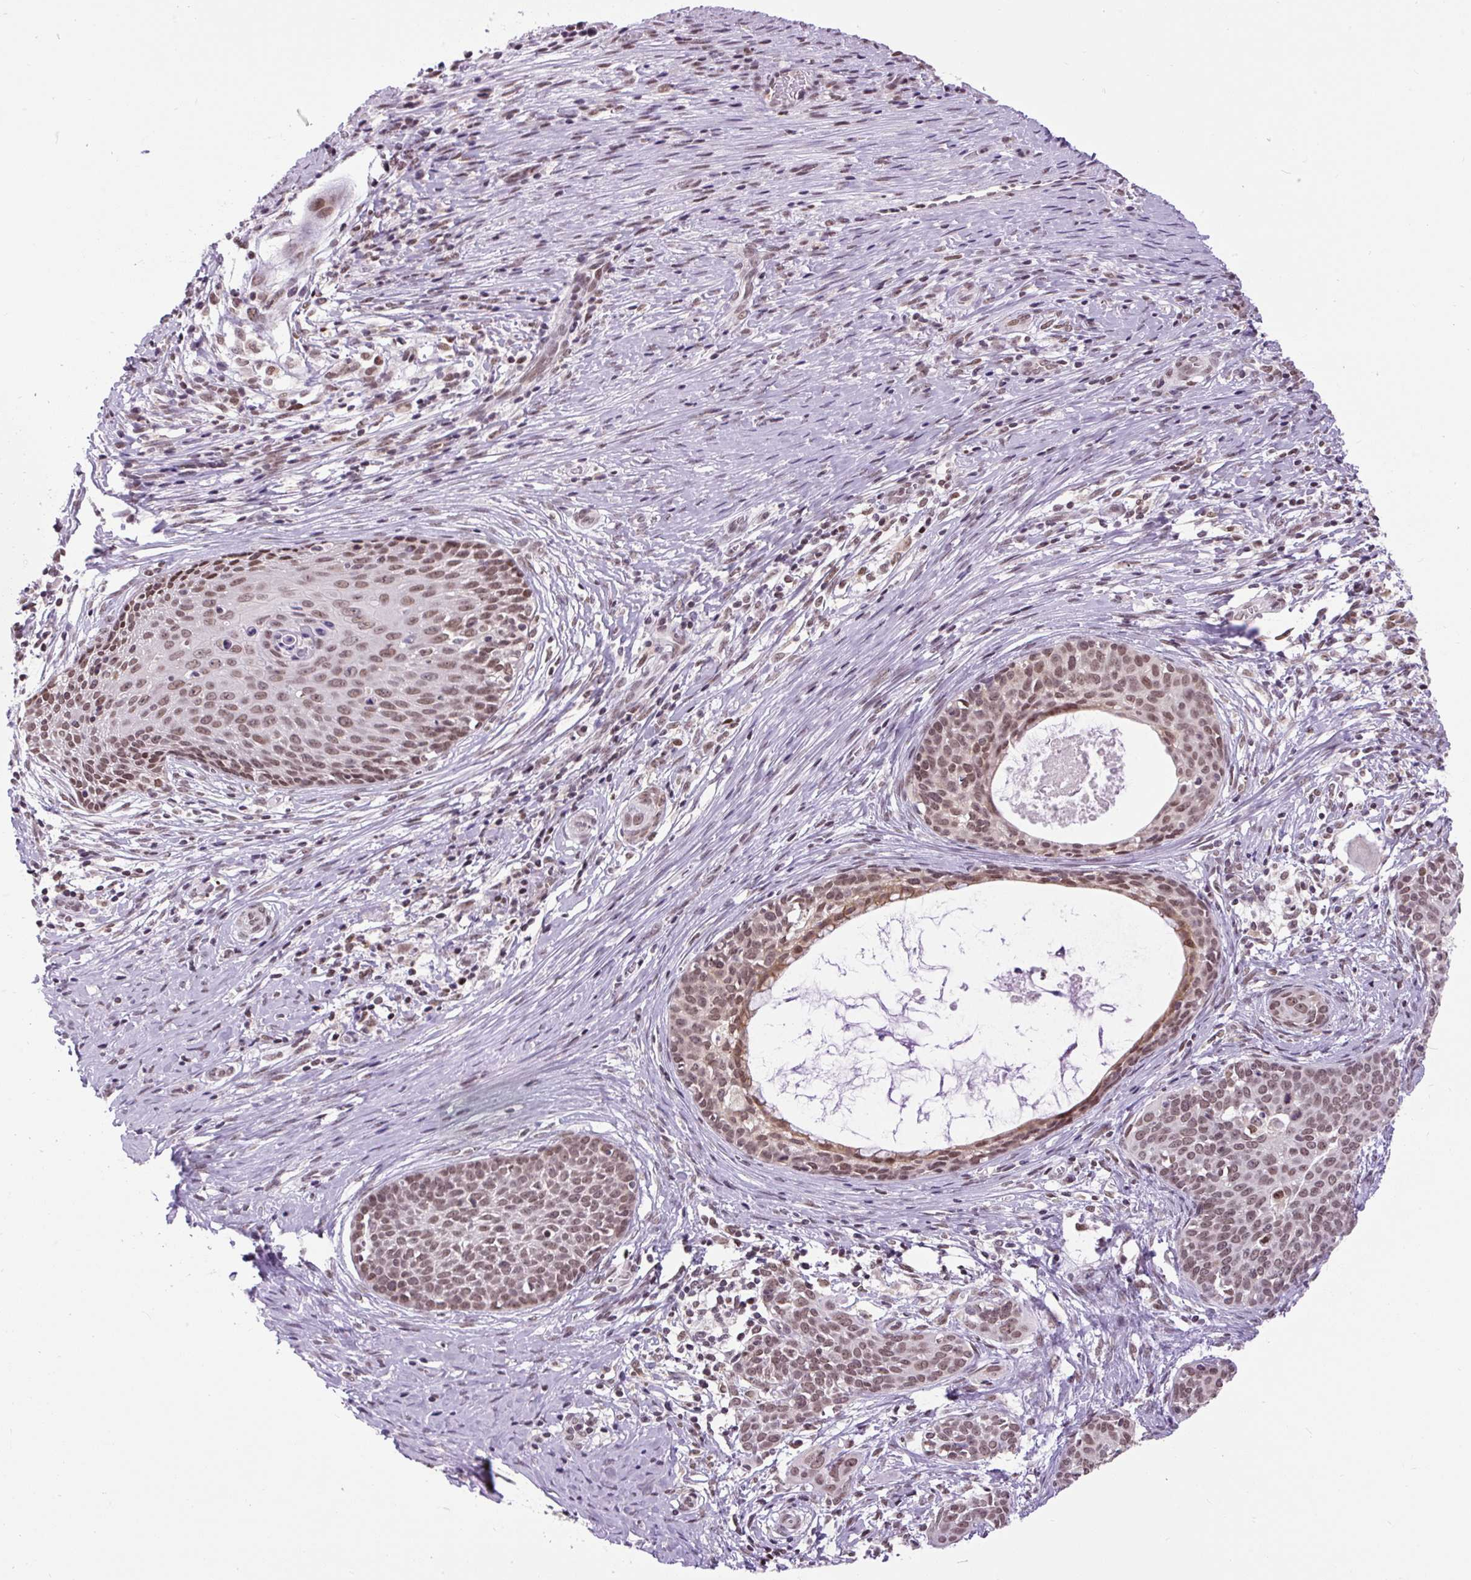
{"staining": {"intensity": "moderate", "quantity": ">75%", "location": "nuclear"}, "tissue": "cervical cancer", "cell_type": "Tumor cells", "image_type": "cancer", "snomed": [{"axis": "morphology", "description": "Squamous cell carcinoma, NOS"}, {"axis": "morphology", "description": "Adenocarcinoma, NOS"}, {"axis": "topography", "description": "Cervix"}], "caption": "Immunohistochemical staining of human cervical cancer shows medium levels of moderate nuclear protein positivity in about >75% of tumor cells.", "gene": "ZNF672", "patient": {"sex": "female", "age": 52}}